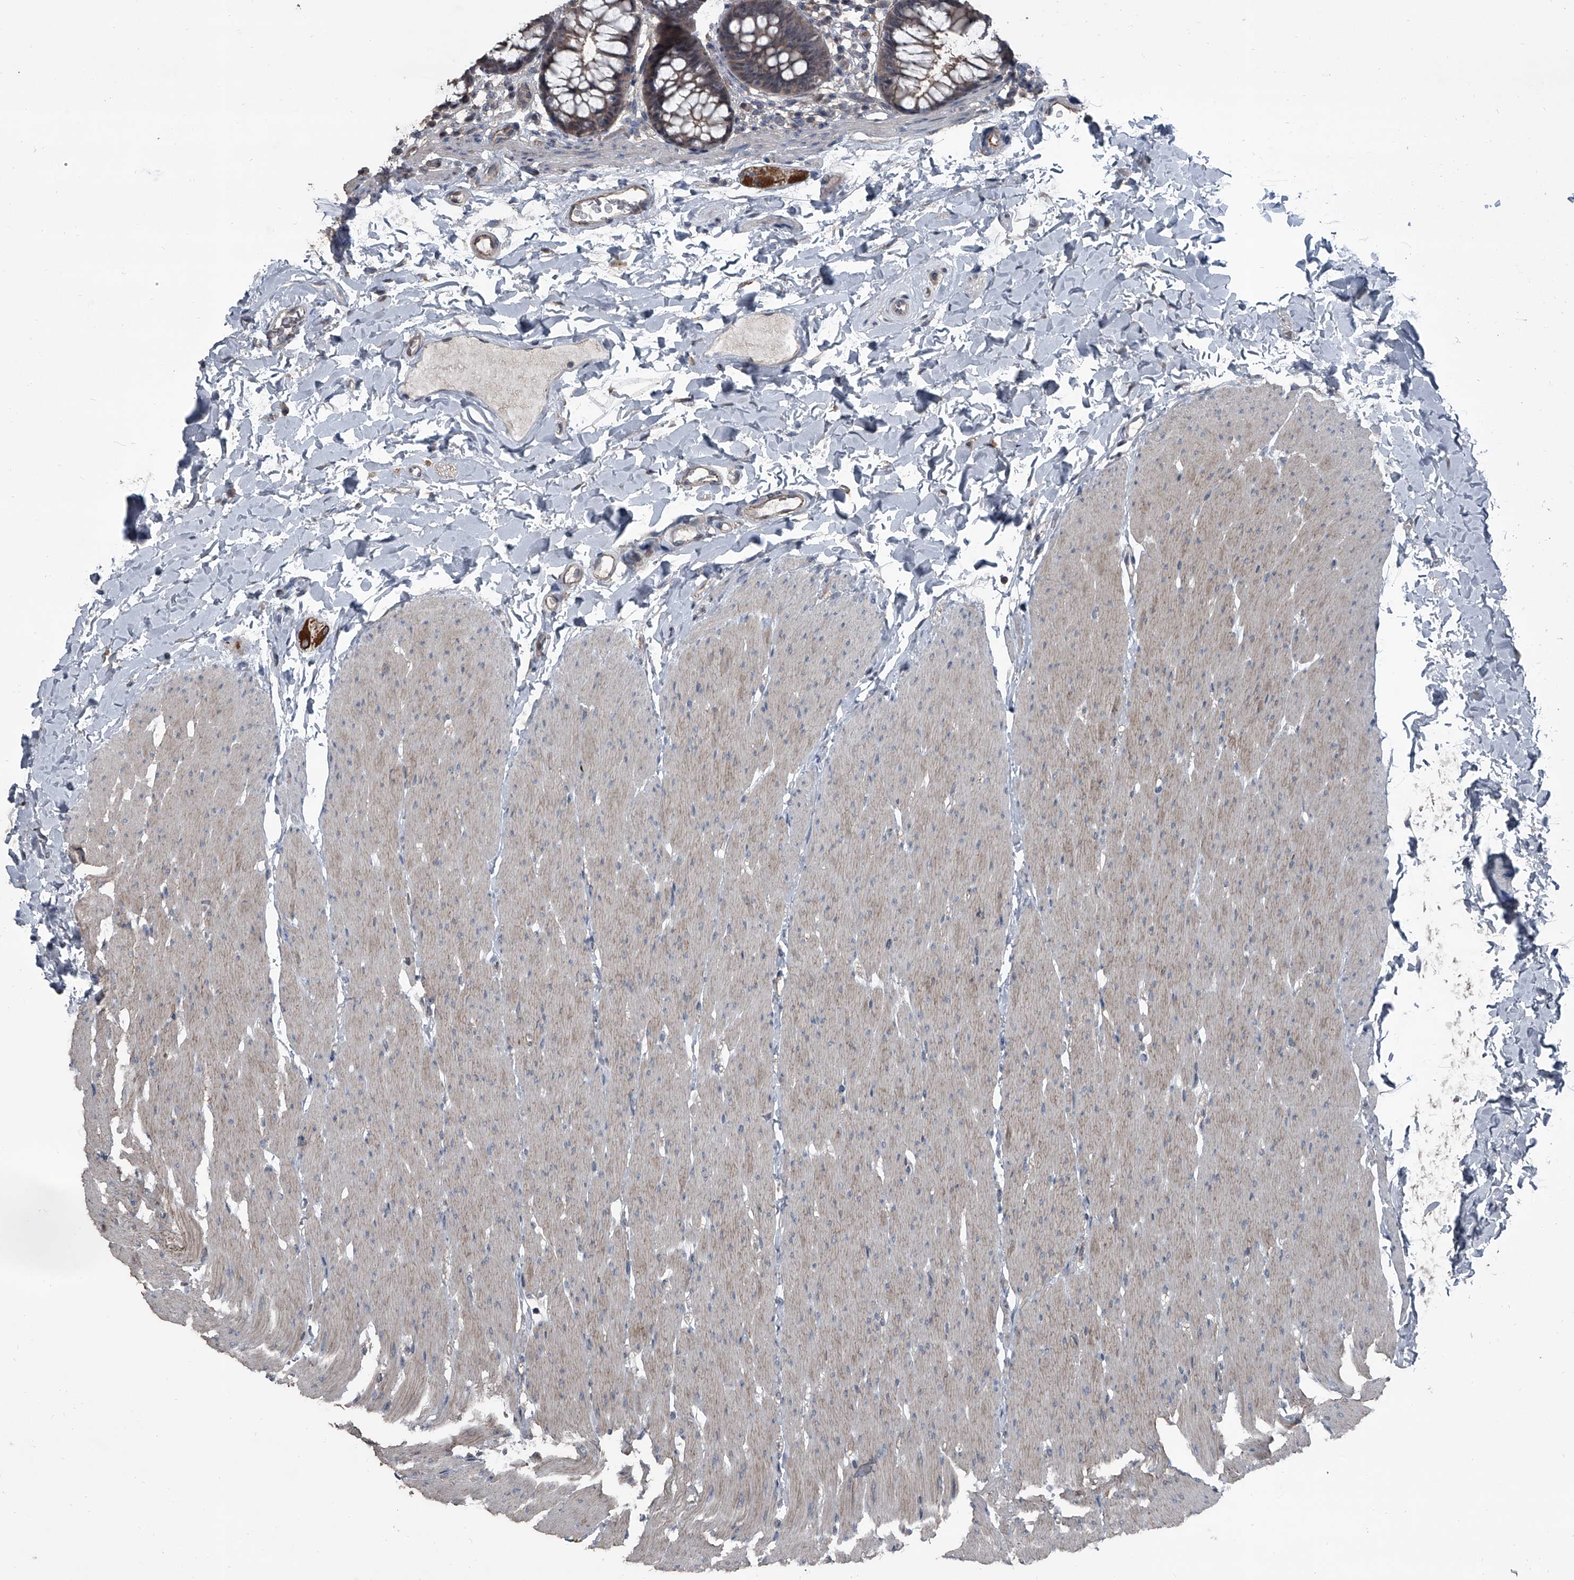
{"staining": {"intensity": "moderate", "quantity": ">75%", "location": "cytoplasmic/membranous"}, "tissue": "colon", "cell_type": "Endothelial cells", "image_type": "normal", "snomed": [{"axis": "morphology", "description": "Normal tissue, NOS"}, {"axis": "topography", "description": "Colon"}], "caption": "The histopathology image displays immunohistochemical staining of unremarkable colon. There is moderate cytoplasmic/membranous staining is appreciated in approximately >75% of endothelial cells. (brown staining indicates protein expression, while blue staining denotes nuclei).", "gene": "OARD1", "patient": {"sex": "female", "age": 62}}